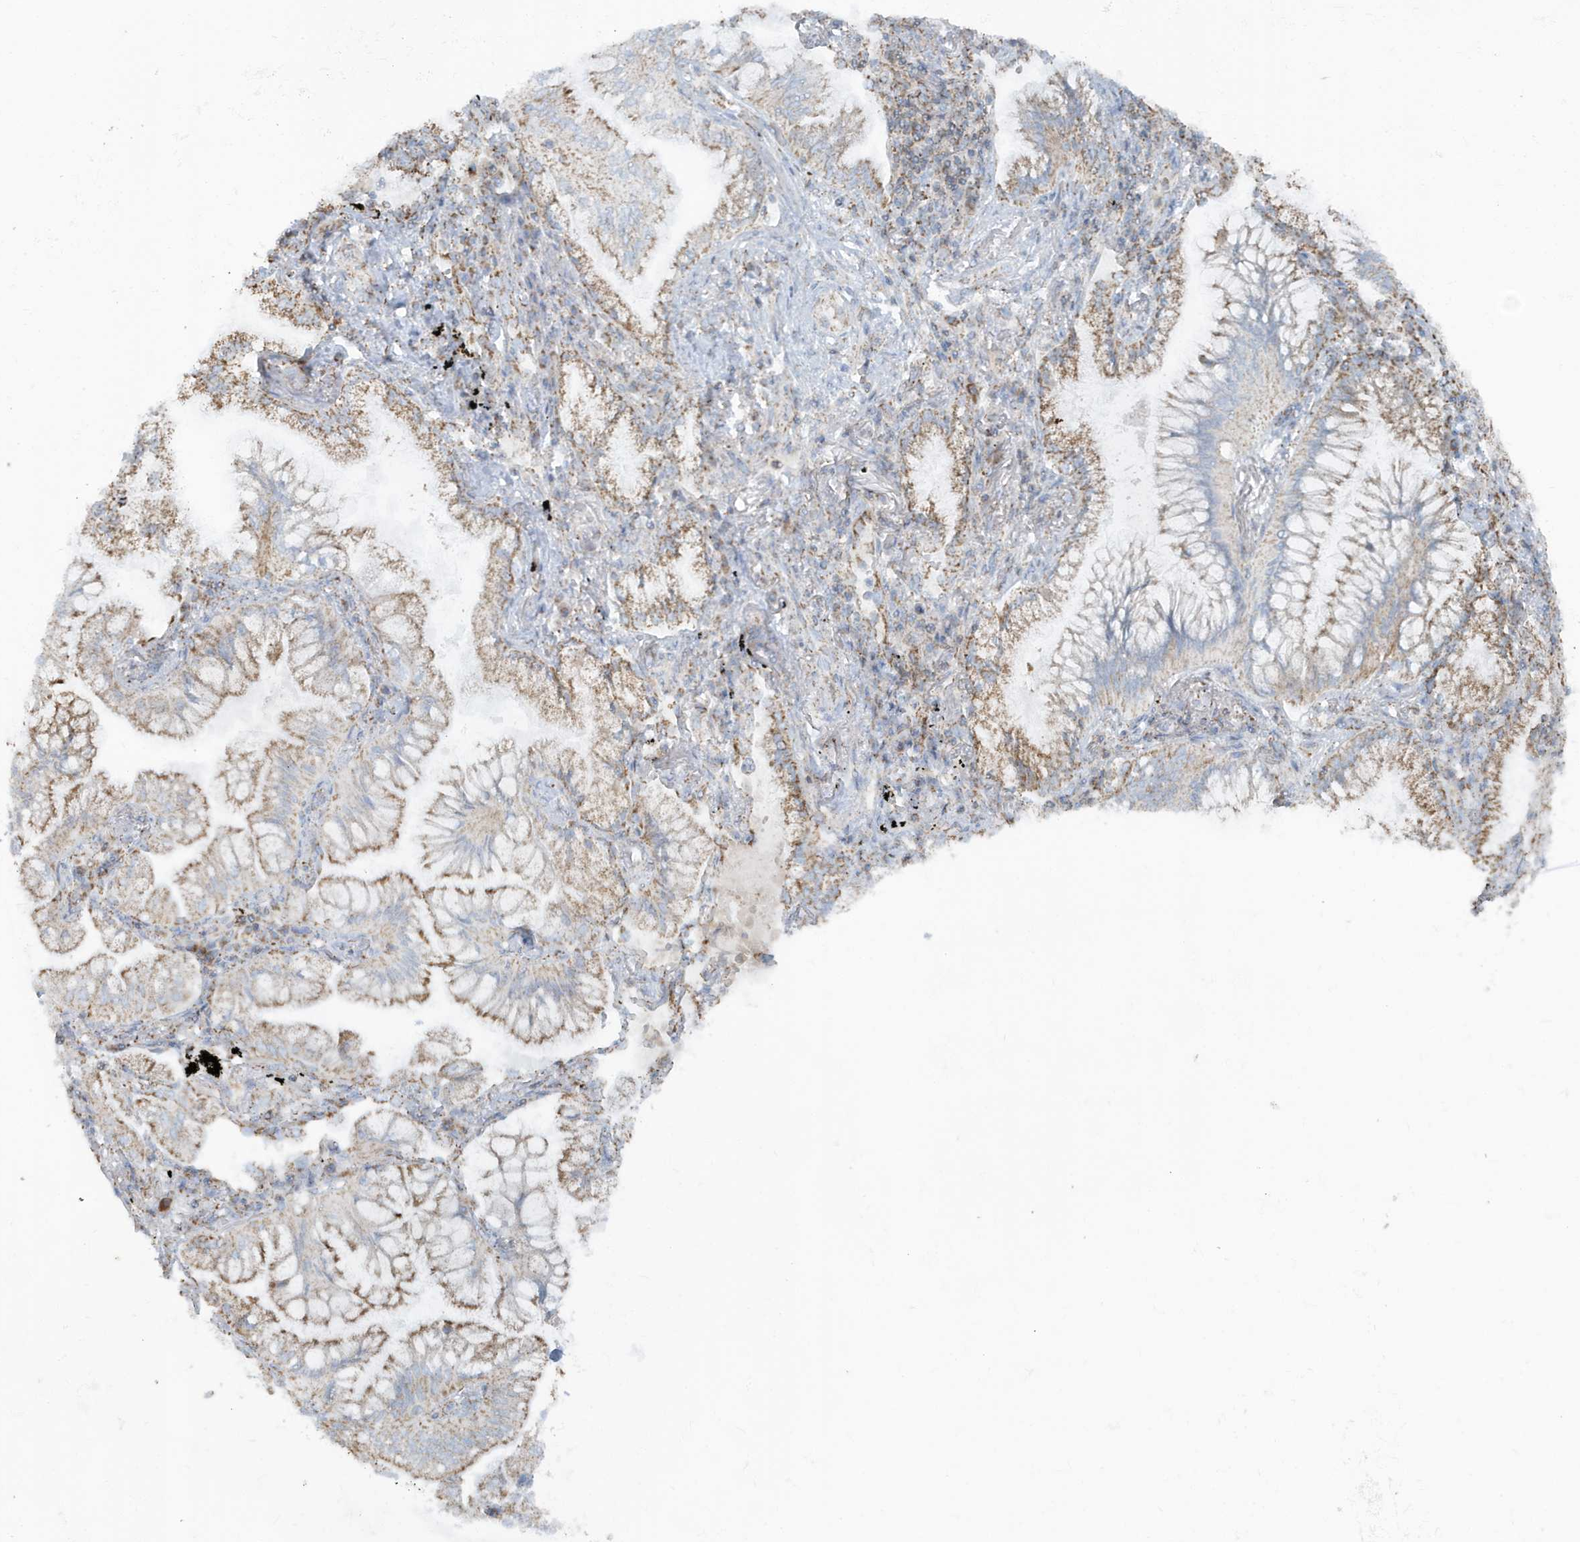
{"staining": {"intensity": "moderate", "quantity": ">75%", "location": "cytoplasmic/membranous"}, "tissue": "lung cancer", "cell_type": "Tumor cells", "image_type": "cancer", "snomed": [{"axis": "morphology", "description": "Adenocarcinoma, NOS"}, {"axis": "topography", "description": "Lung"}], "caption": "An image of lung cancer stained for a protein shows moderate cytoplasmic/membranous brown staining in tumor cells.", "gene": "RAB11FIP3", "patient": {"sex": "female", "age": 70}}